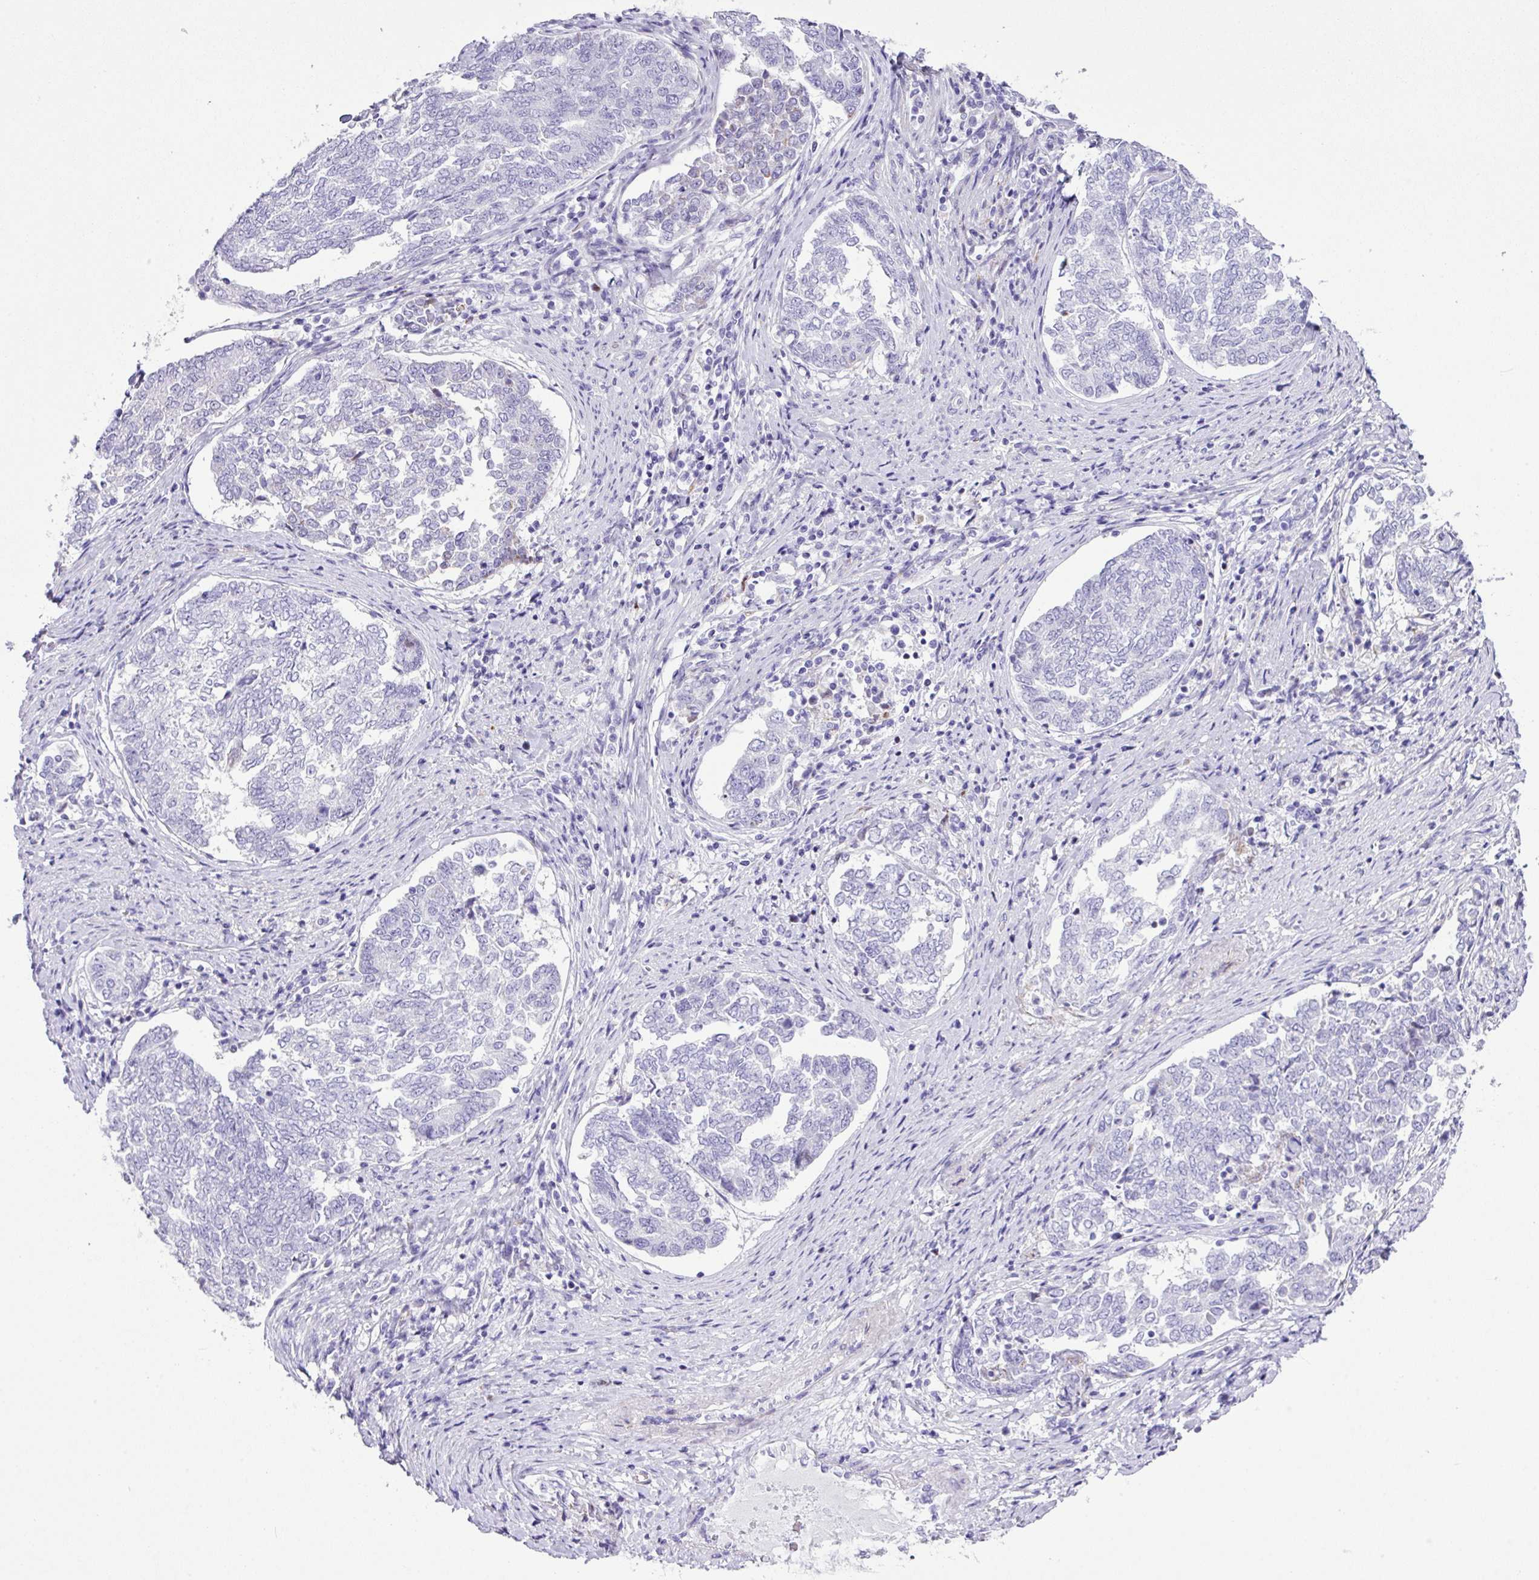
{"staining": {"intensity": "negative", "quantity": "none", "location": "none"}, "tissue": "endometrial cancer", "cell_type": "Tumor cells", "image_type": "cancer", "snomed": [{"axis": "morphology", "description": "Adenocarcinoma, NOS"}, {"axis": "topography", "description": "Endometrium"}], "caption": "Protein analysis of endometrial adenocarcinoma demonstrates no significant staining in tumor cells. The staining was performed using DAB to visualize the protein expression in brown, while the nuclei were stained in blue with hematoxylin (Magnification: 20x).", "gene": "RCAN2", "patient": {"sex": "female", "age": 80}}